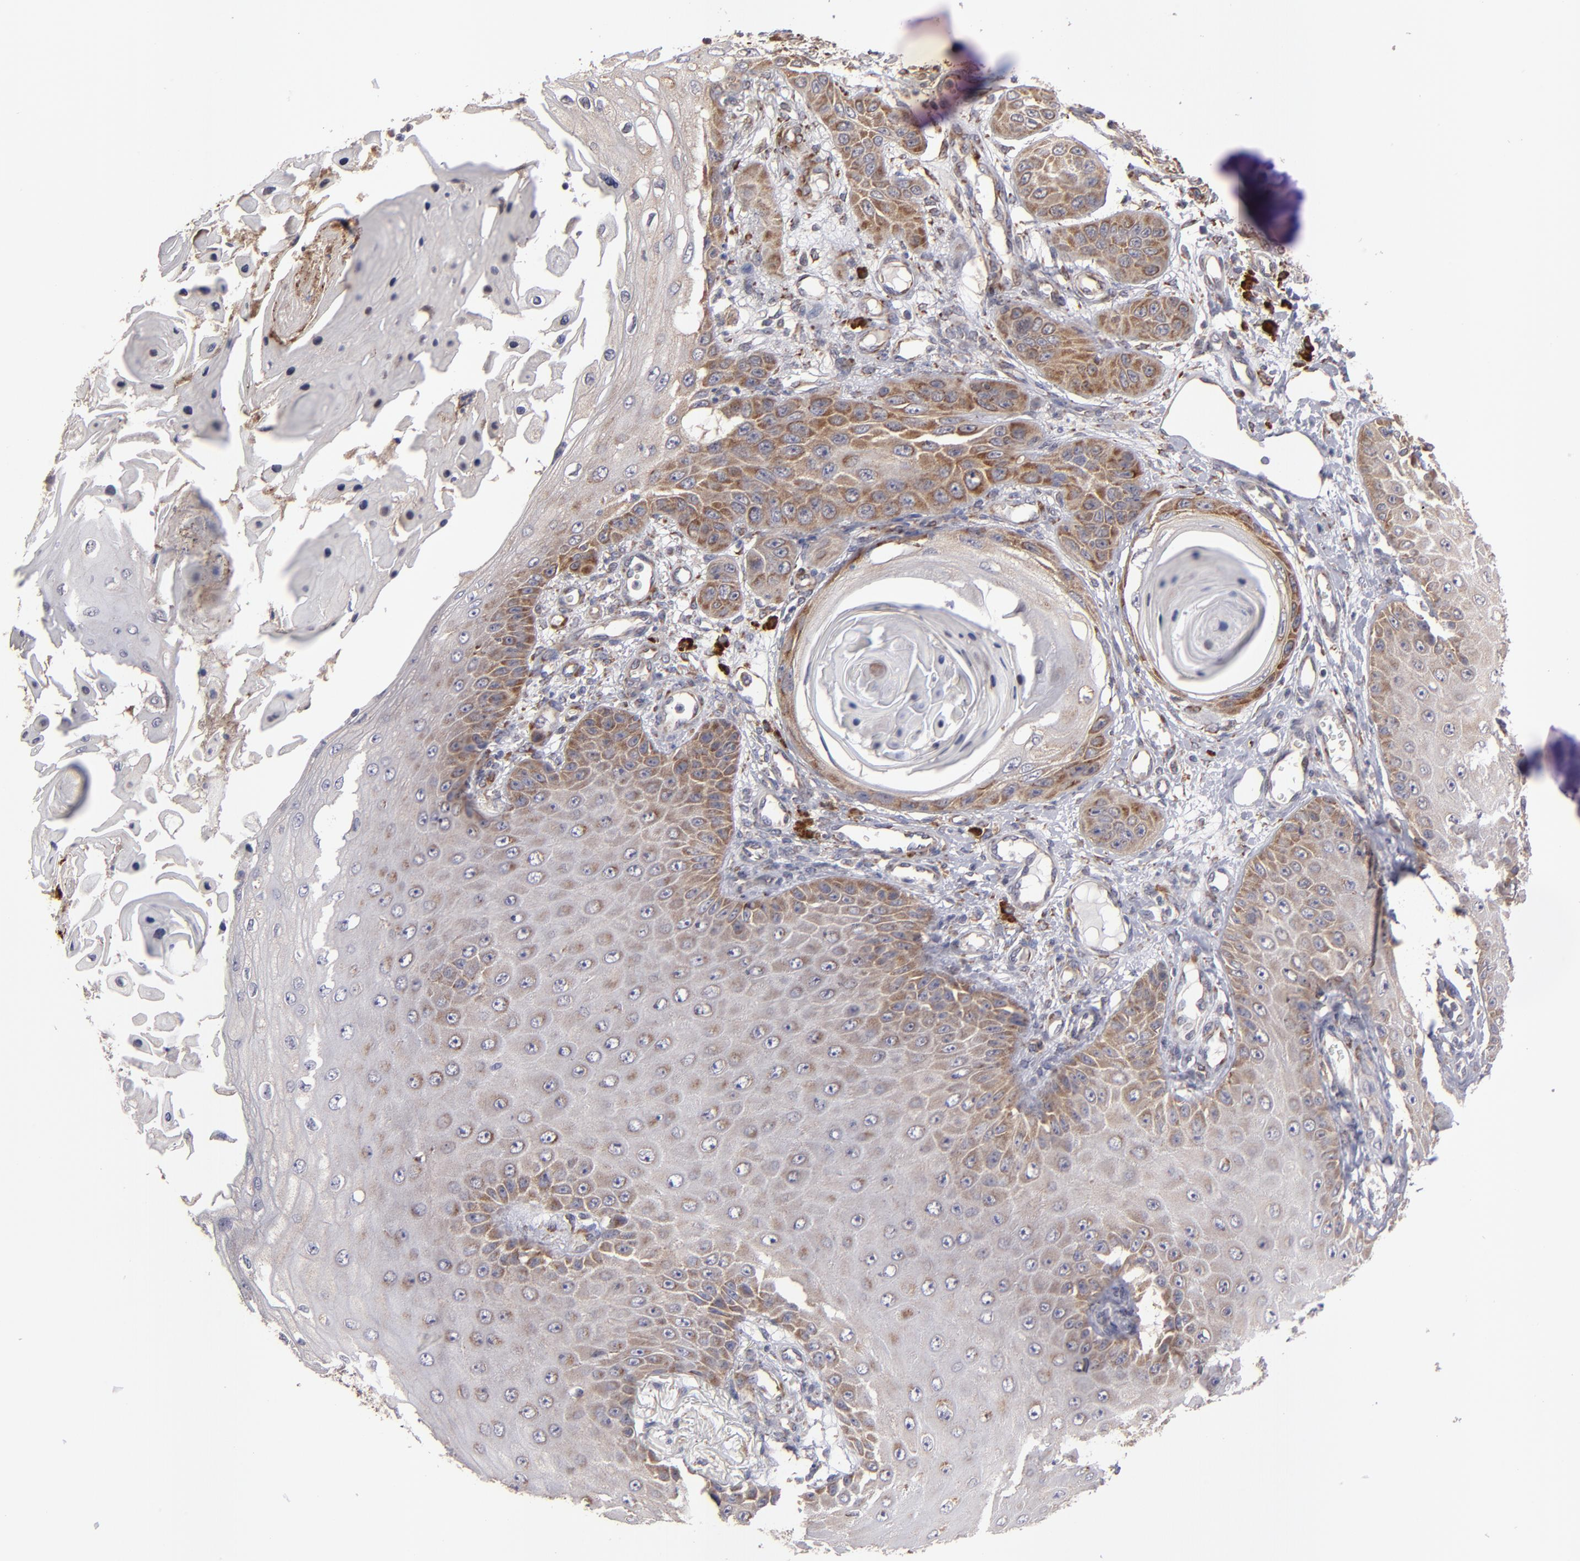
{"staining": {"intensity": "moderate", "quantity": ">75%", "location": "cytoplasmic/membranous"}, "tissue": "skin cancer", "cell_type": "Tumor cells", "image_type": "cancer", "snomed": [{"axis": "morphology", "description": "Squamous cell carcinoma, NOS"}, {"axis": "topography", "description": "Skin"}], "caption": "A medium amount of moderate cytoplasmic/membranous expression is seen in about >75% of tumor cells in skin squamous cell carcinoma tissue.", "gene": "SND1", "patient": {"sex": "female", "age": 40}}